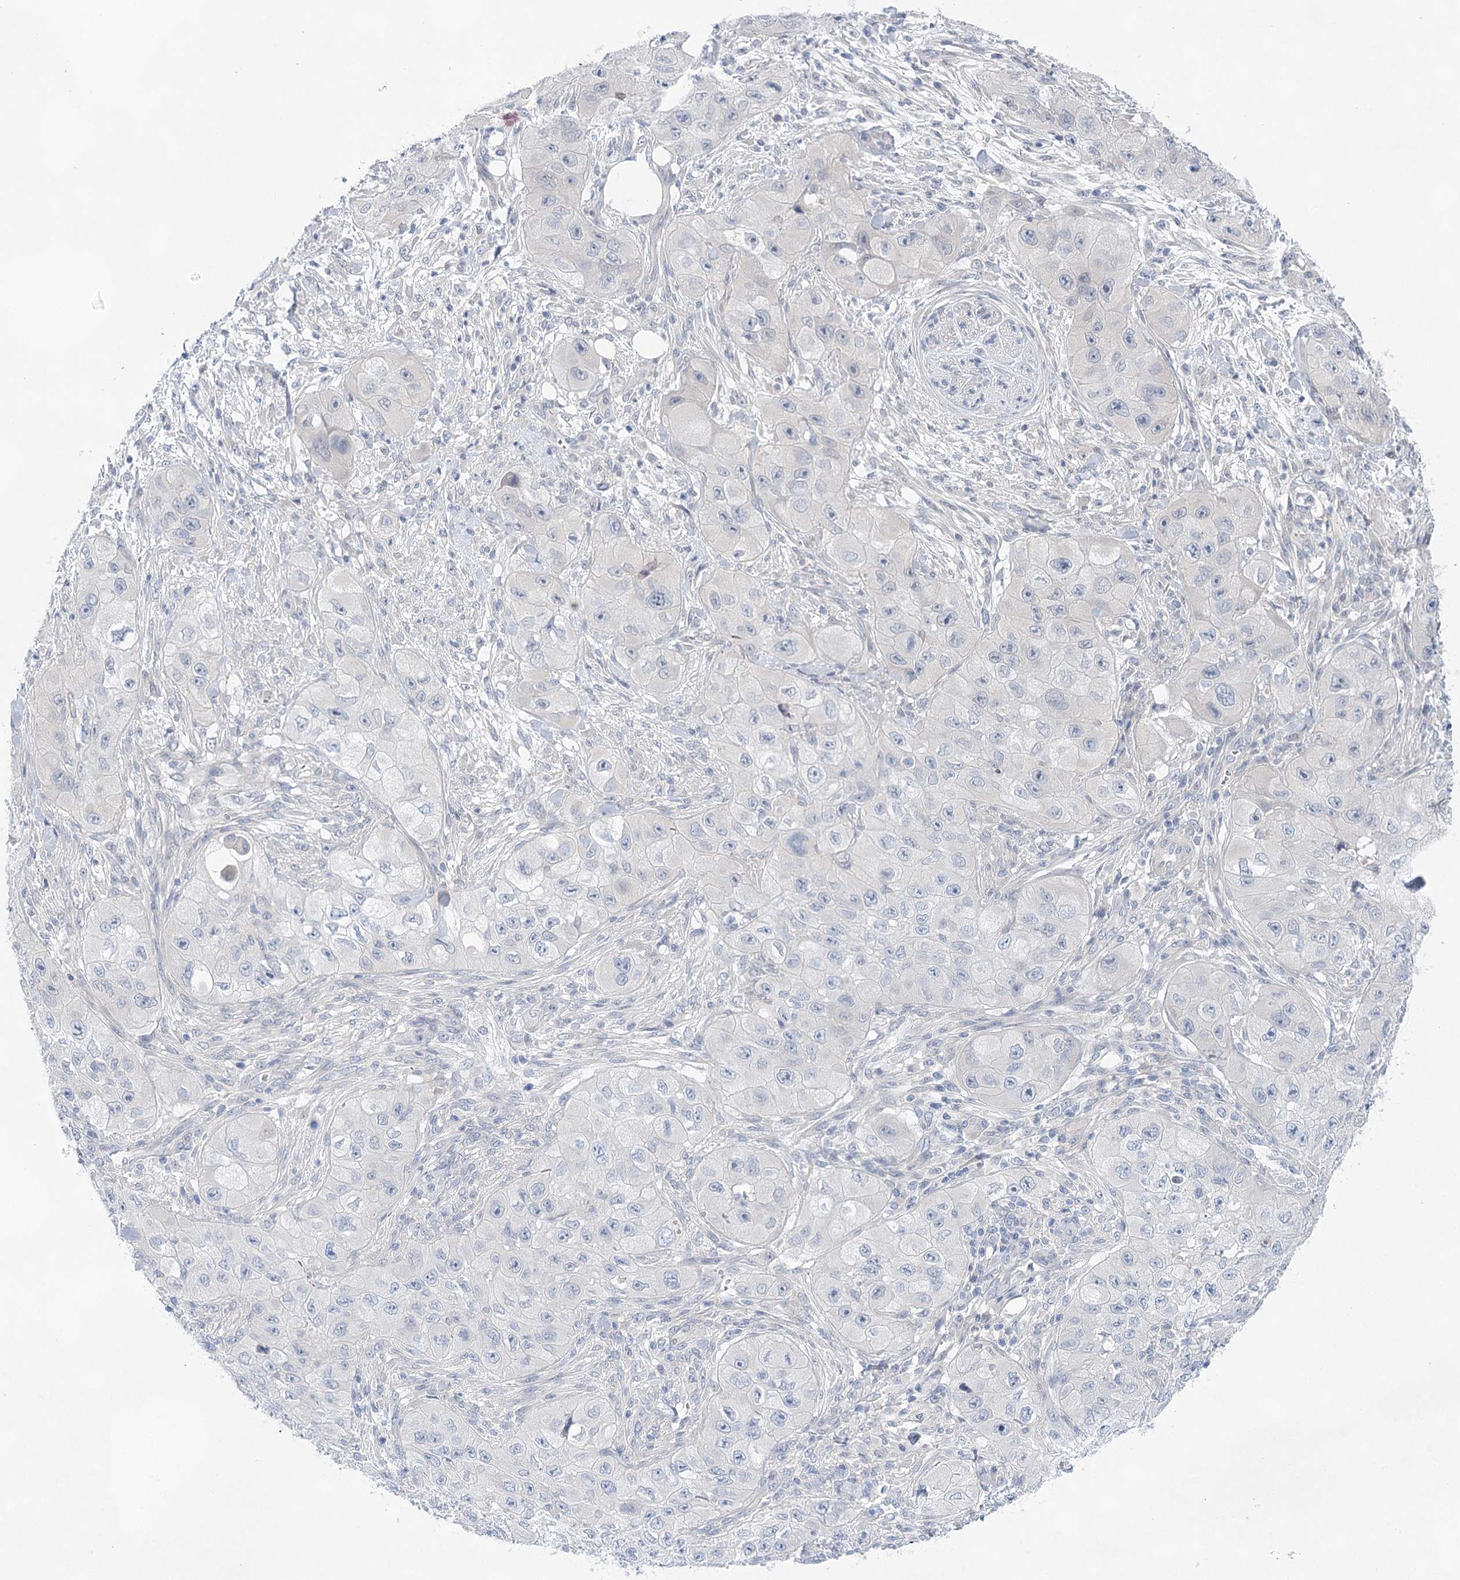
{"staining": {"intensity": "negative", "quantity": "none", "location": "none"}, "tissue": "skin cancer", "cell_type": "Tumor cells", "image_type": "cancer", "snomed": [{"axis": "morphology", "description": "Squamous cell carcinoma, NOS"}, {"axis": "topography", "description": "Skin"}, {"axis": "topography", "description": "Subcutis"}], "caption": "The micrograph demonstrates no significant staining in tumor cells of skin squamous cell carcinoma.", "gene": "LALBA", "patient": {"sex": "male", "age": 73}}